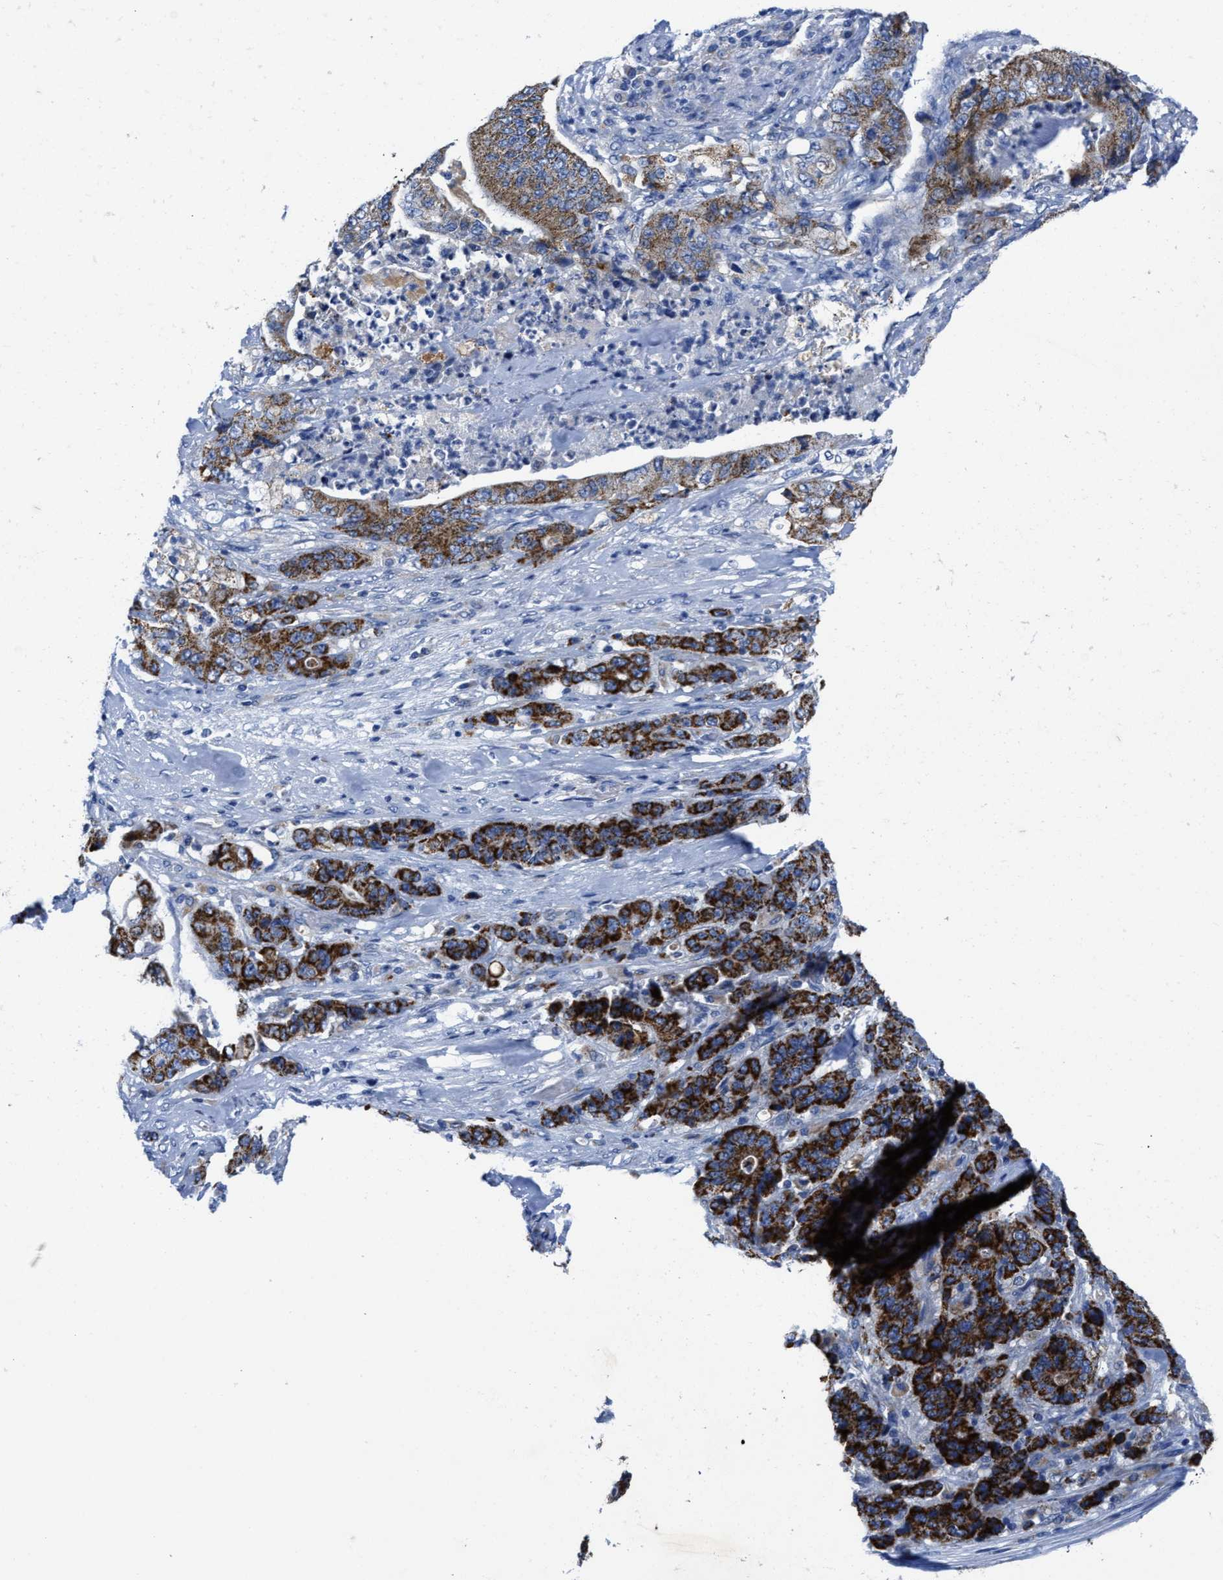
{"staining": {"intensity": "strong", "quantity": ">75%", "location": "cytoplasmic/membranous"}, "tissue": "stomach cancer", "cell_type": "Tumor cells", "image_type": "cancer", "snomed": [{"axis": "morphology", "description": "Adenocarcinoma, NOS"}, {"axis": "topography", "description": "Stomach"}], "caption": "Brown immunohistochemical staining in stomach adenocarcinoma shows strong cytoplasmic/membranous positivity in about >75% of tumor cells.", "gene": "TBRG4", "patient": {"sex": "female", "age": 73}}